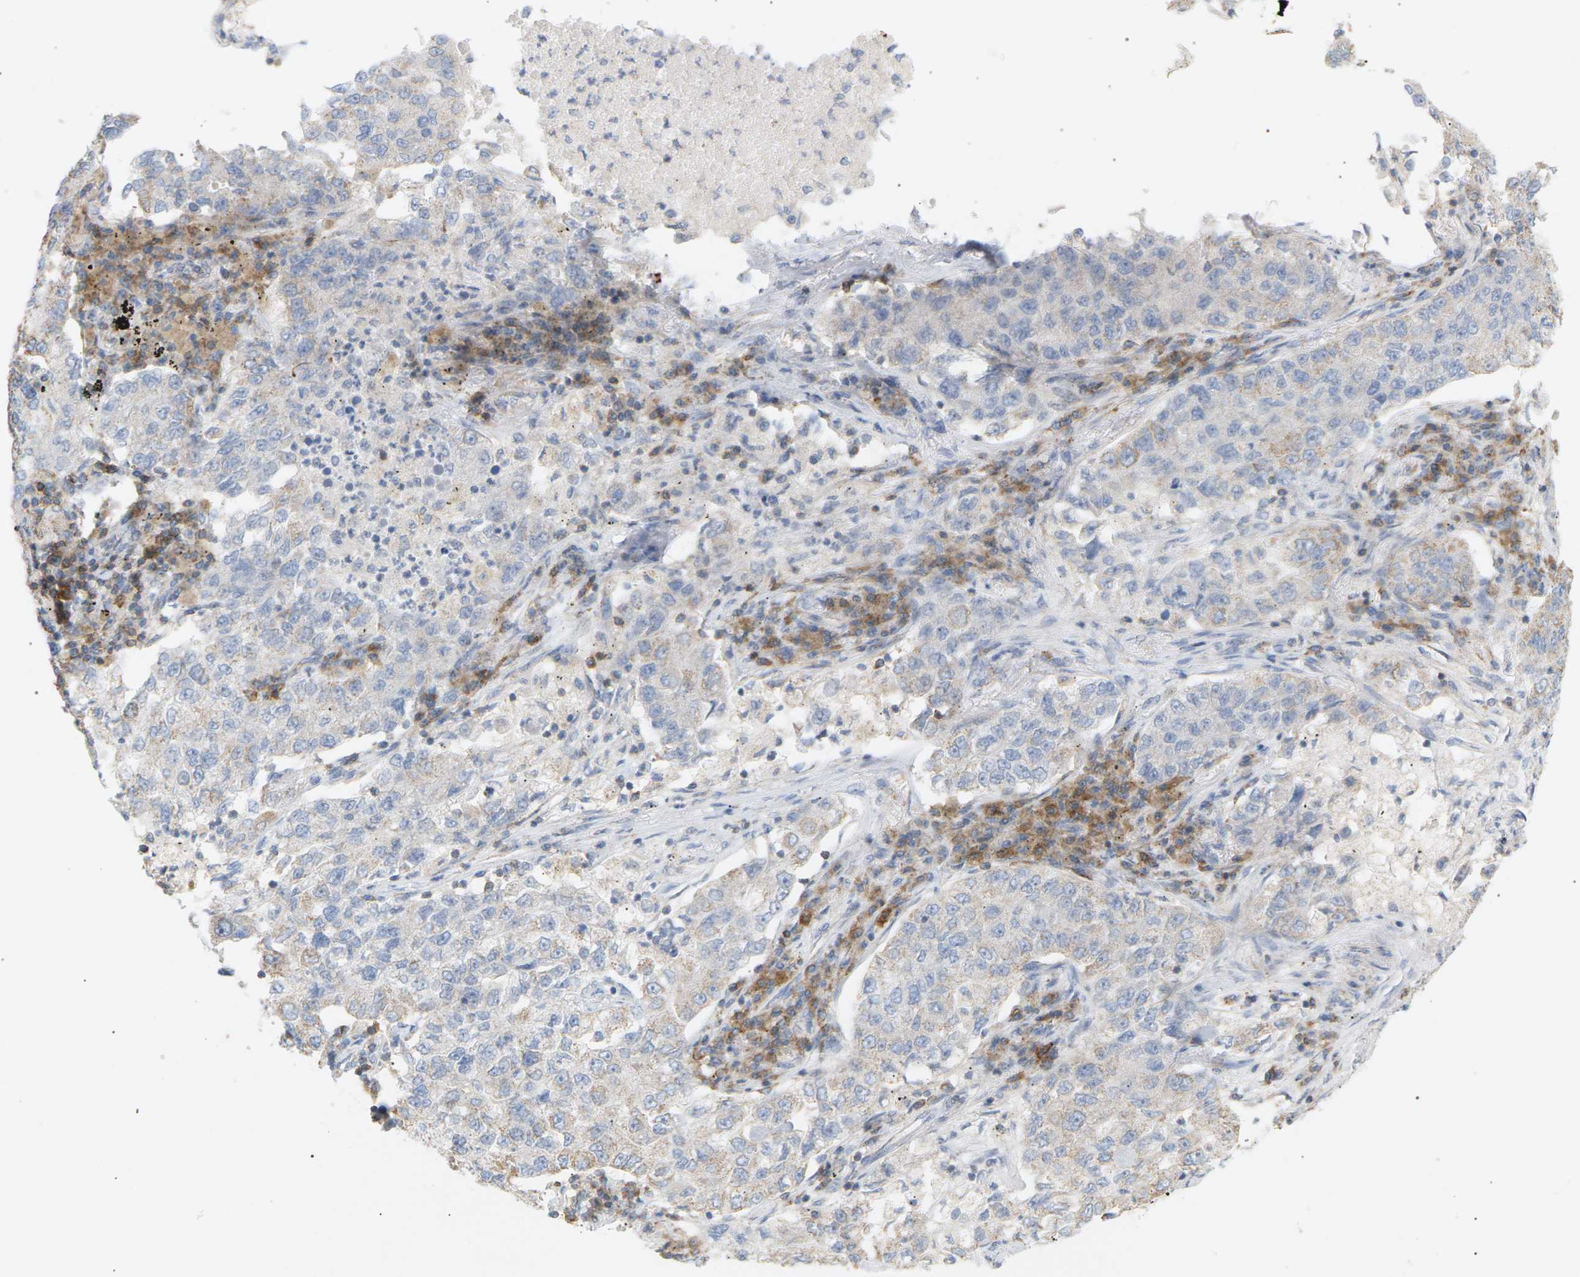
{"staining": {"intensity": "negative", "quantity": "none", "location": "none"}, "tissue": "lung cancer", "cell_type": "Tumor cells", "image_type": "cancer", "snomed": [{"axis": "morphology", "description": "Adenocarcinoma, NOS"}, {"axis": "topography", "description": "Lung"}], "caption": "Human lung adenocarcinoma stained for a protein using immunohistochemistry (IHC) displays no staining in tumor cells.", "gene": "LIME1", "patient": {"sex": "male", "age": 49}}